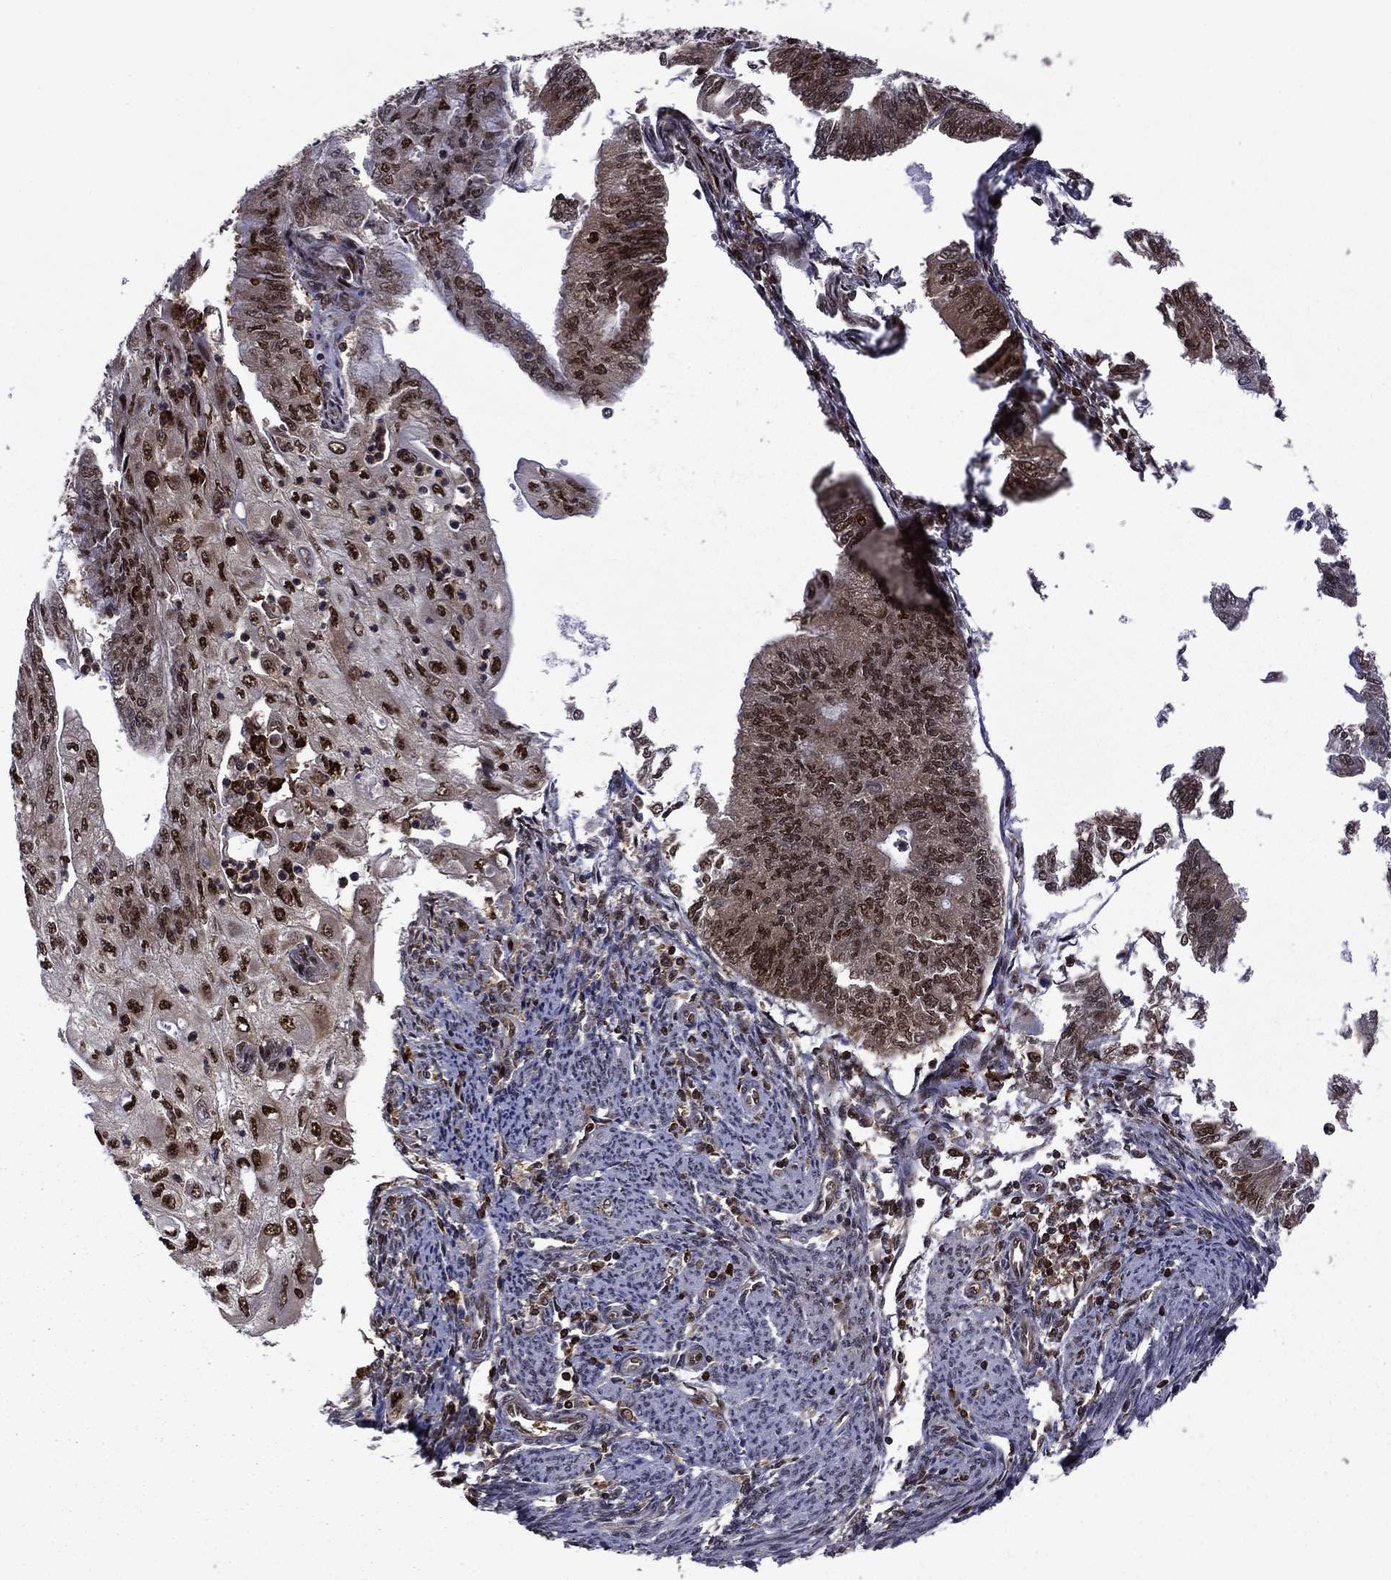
{"staining": {"intensity": "strong", "quantity": "<25%", "location": "nuclear"}, "tissue": "endometrial cancer", "cell_type": "Tumor cells", "image_type": "cancer", "snomed": [{"axis": "morphology", "description": "Adenocarcinoma, NOS"}, {"axis": "topography", "description": "Endometrium"}], "caption": "The photomicrograph displays immunohistochemical staining of endometrial adenocarcinoma. There is strong nuclear positivity is appreciated in approximately <25% of tumor cells.", "gene": "PSMD2", "patient": {"sex": "female", "age": 59}}